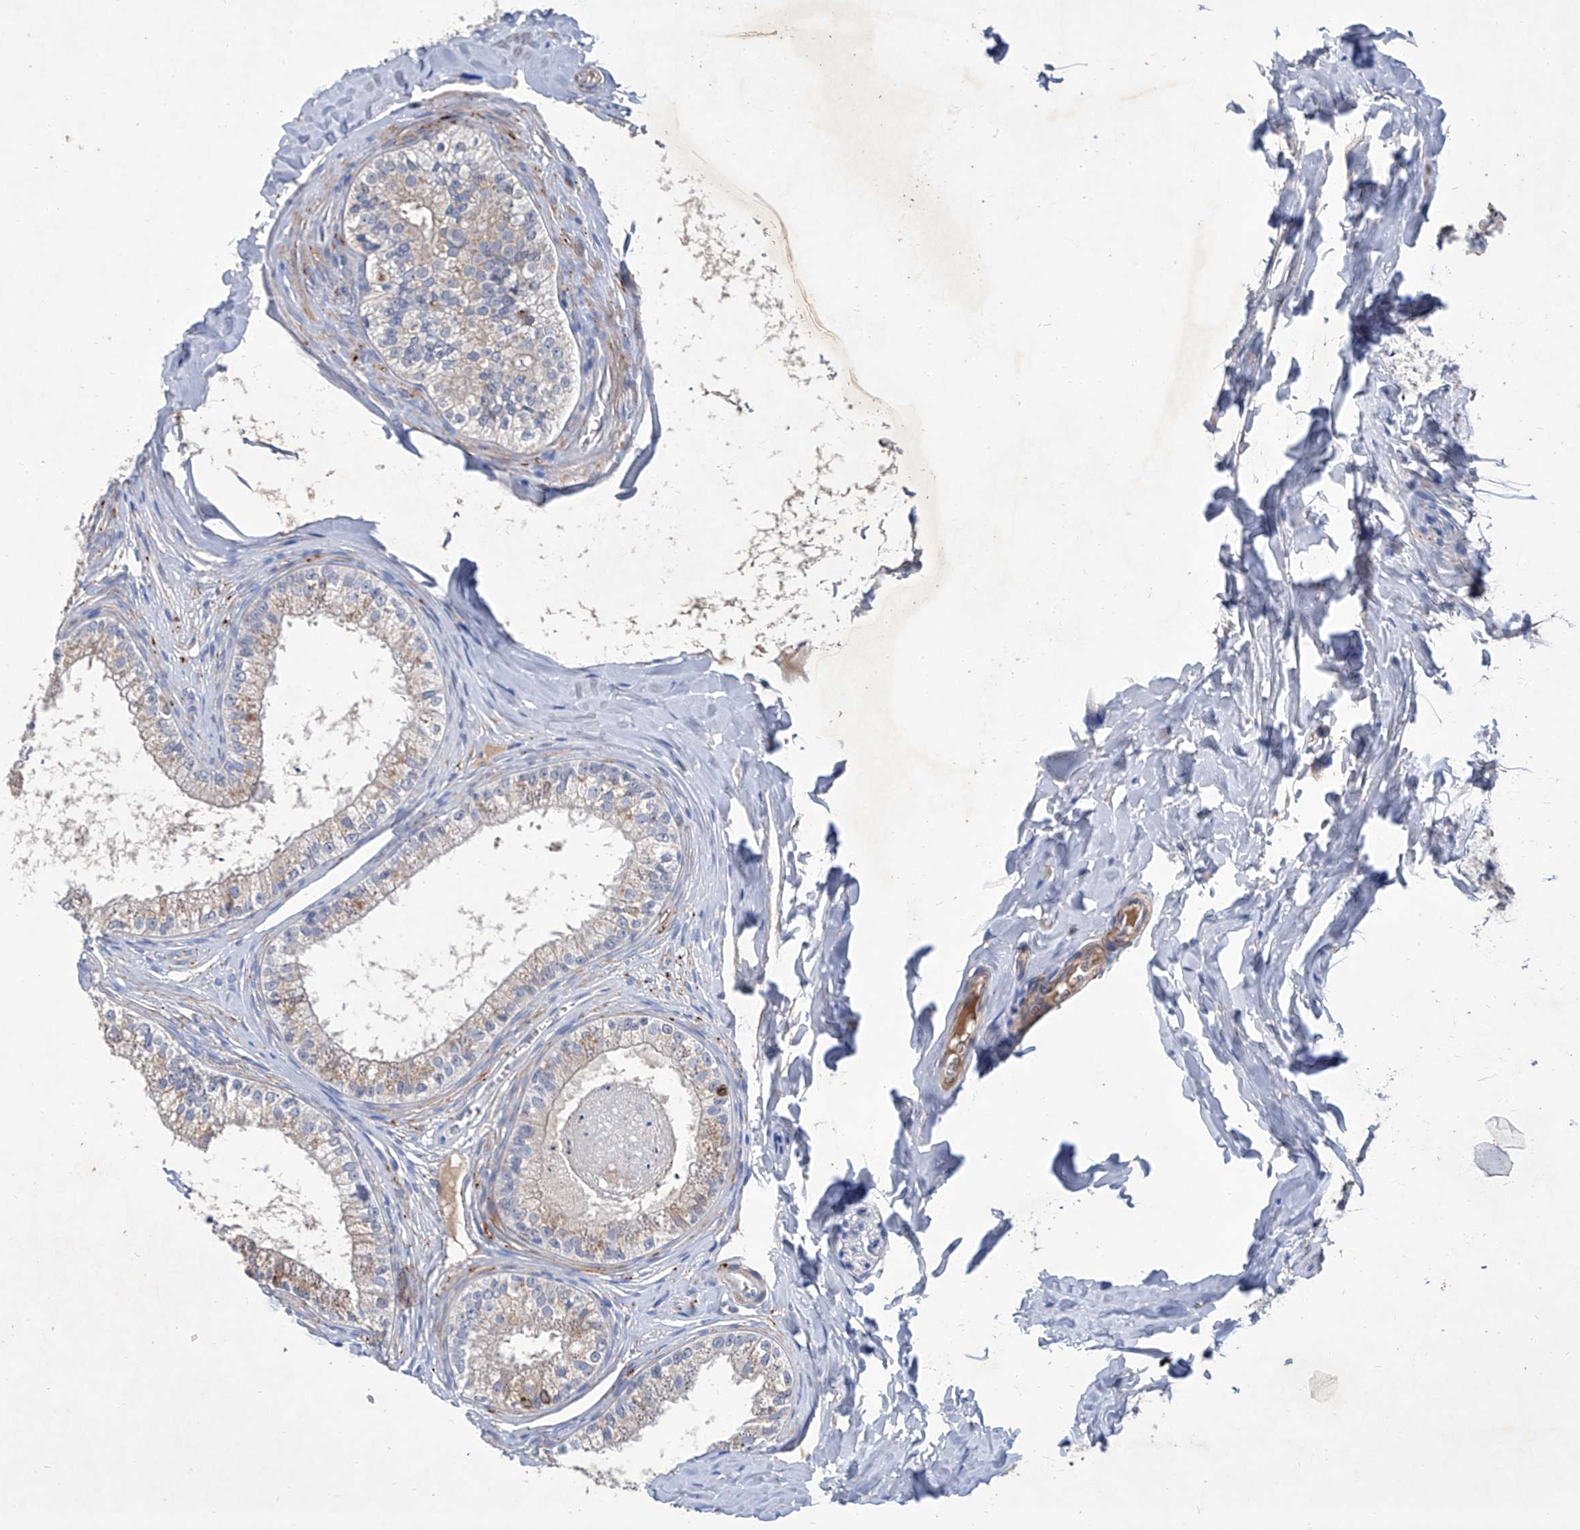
{"staining": {"intensity": "weak", "quantity": "<25%", "location": "cytoplasmic/membranous"}, "tissue": "epididymis", "cell_type": "Glandular cells", "image_type": "normal", "snomed": [{"axis": "morphology", "description": "Normal tissue, NOS"}, {"axis": "topography", "description": "Epididymis"}], "caption": "Epididymis stained for a protein using immunohistochemistry (IHC) exhibits no expression glandular cells.", "gene": "GPT", "patient": {"sex": "male", "age": 29}}